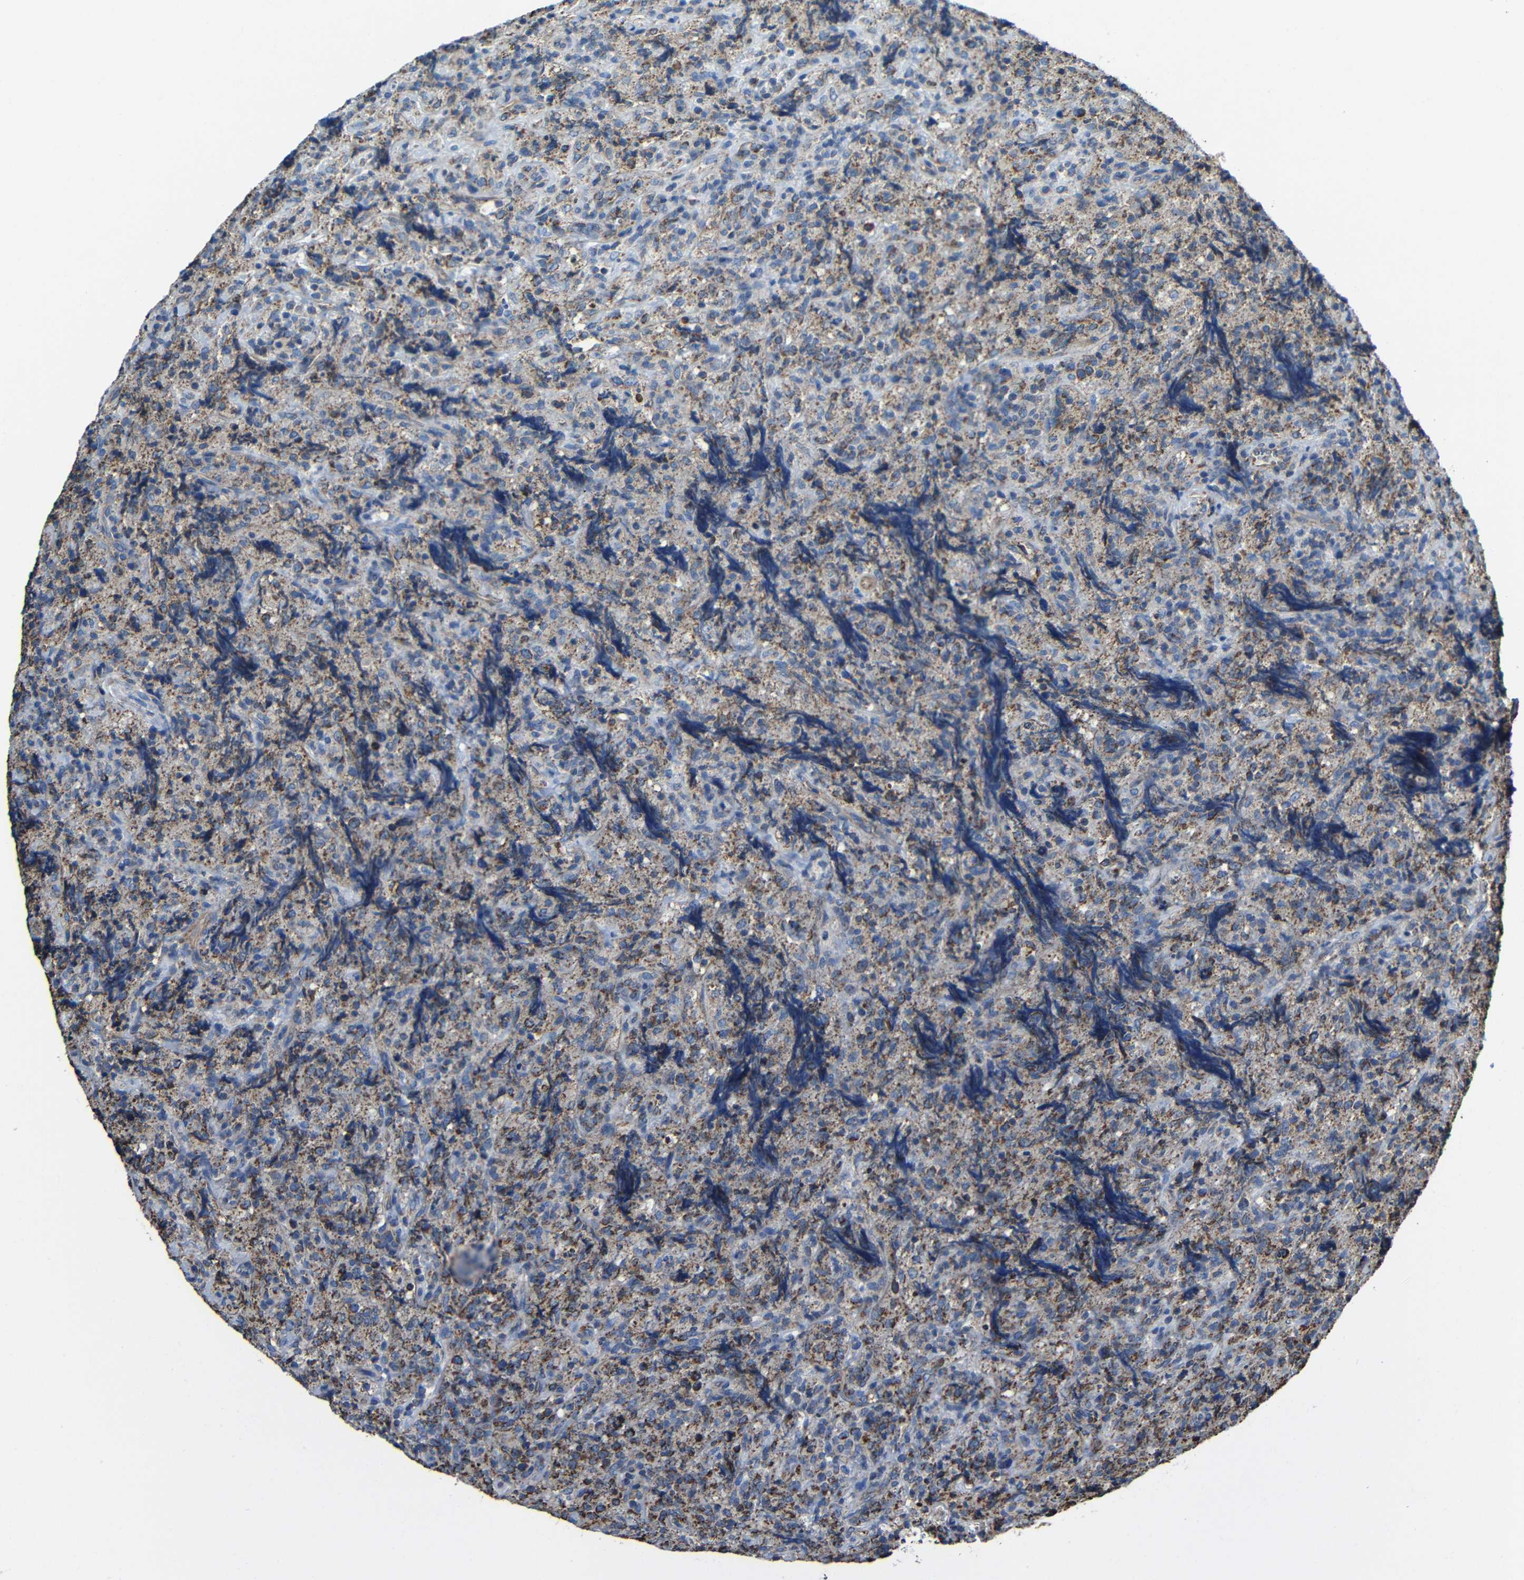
{"staining": {"intensity": "moderate", "quantity": ">75%", "location": "cytoplasmic/membranous"}, "tissue": "lymphoma", "cell_type": "Tumor cells", "image_type": "cancer", "snomed": [{"axis": "morphology", "description": "Malignant lymphoma, non-Hodgkin's type, High grade"}, {"axis": "topography", "description": "Tonsil"}], "caption": "Immunohistochemical staining of lymphoma demonstrates medium levels of moderate cytoplasmic/membranous staining in about >75% of tumor cells.", "gene": "INTS6L", "patient": {"sex": "female", "age": 36}}